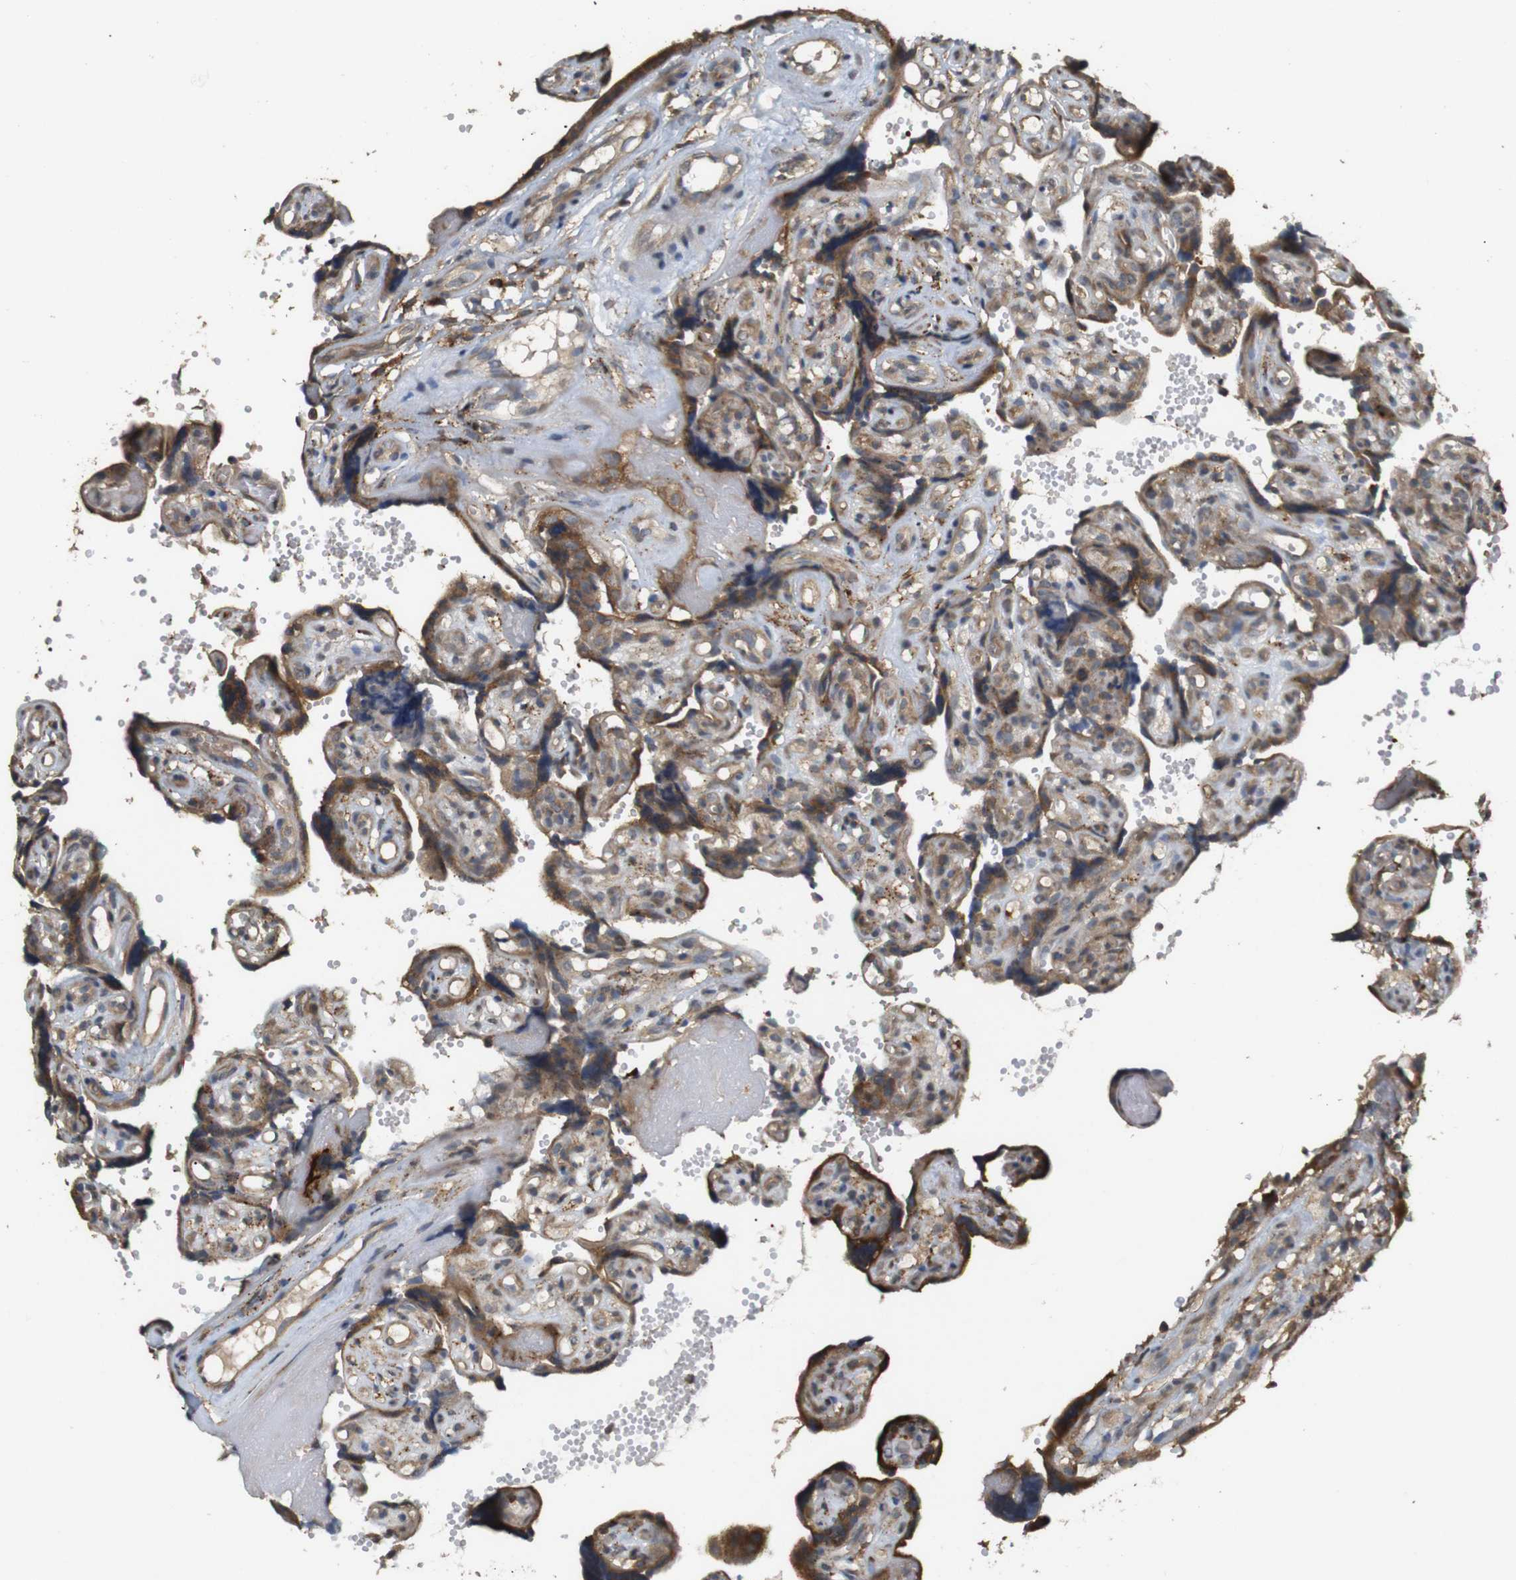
{"staining": {"intensity": "strong", "quantity": ">75%", "location": "cytoplasmic/membranous"}, "tissue": "placenta", "cell_type": "Trophoblastic cells", "image_type": "normal", "snomed": [{"axis": "morphology", "description": "Normal tissue, NOS"}, {"axis": "topography", "description": "Placenta"}], "caption": "A brown stain labels strong cytoplasmic/membranous expression of a protein in trophoblastic cells of benign human placenta. The protein of interest is shown in brown color, while the nuclei are stained blue.", "gene": "KSR1", "patient": {"sex": "female", "age": 30}}